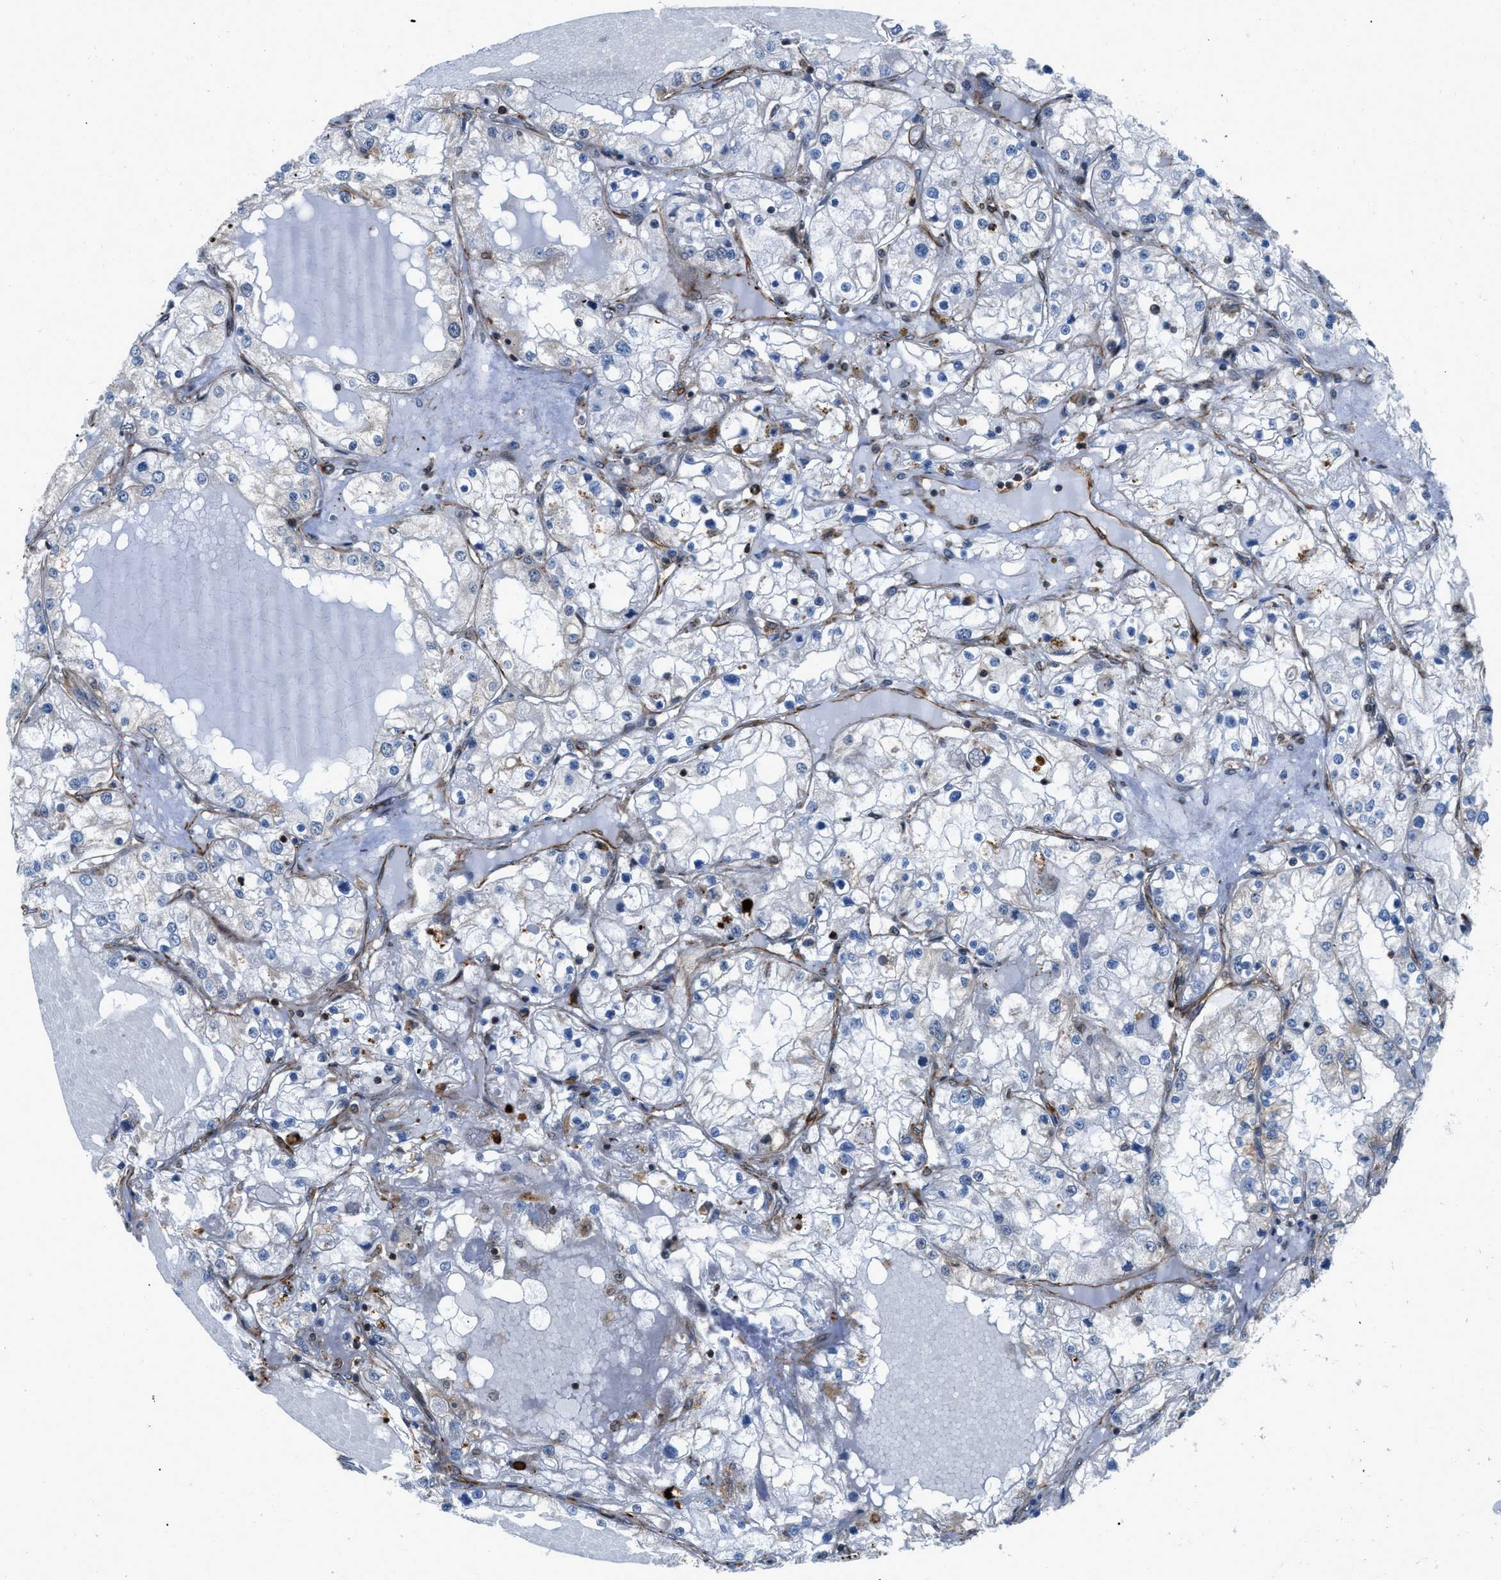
{"staining": {"intensity": "weak", "quantity": "<25%", "location": "cytoplasmic/membranous"}, "tissue": "renal cancer", "cell_type": "Tumor cells", "image_type": "cancer", "snomed": [{"axis": "morphology", "description": "Adenocarcinoma, NOS"}, {"axis": "topography", "description": "Kidney"}], "caption": "Immunohistochemical staining of human renal cancer (adenocarcinoma) displays no significant positivity in tumor cells. (Stains: DAB (3,3'-diaminobenzidine) immunohistochemistry (IHC) with hematoxylin counter stain, Microscopy: brightfield microscopy at high magnification).", "gene": "PTPRE", "patient": {"sex": "male", "age": 68}}